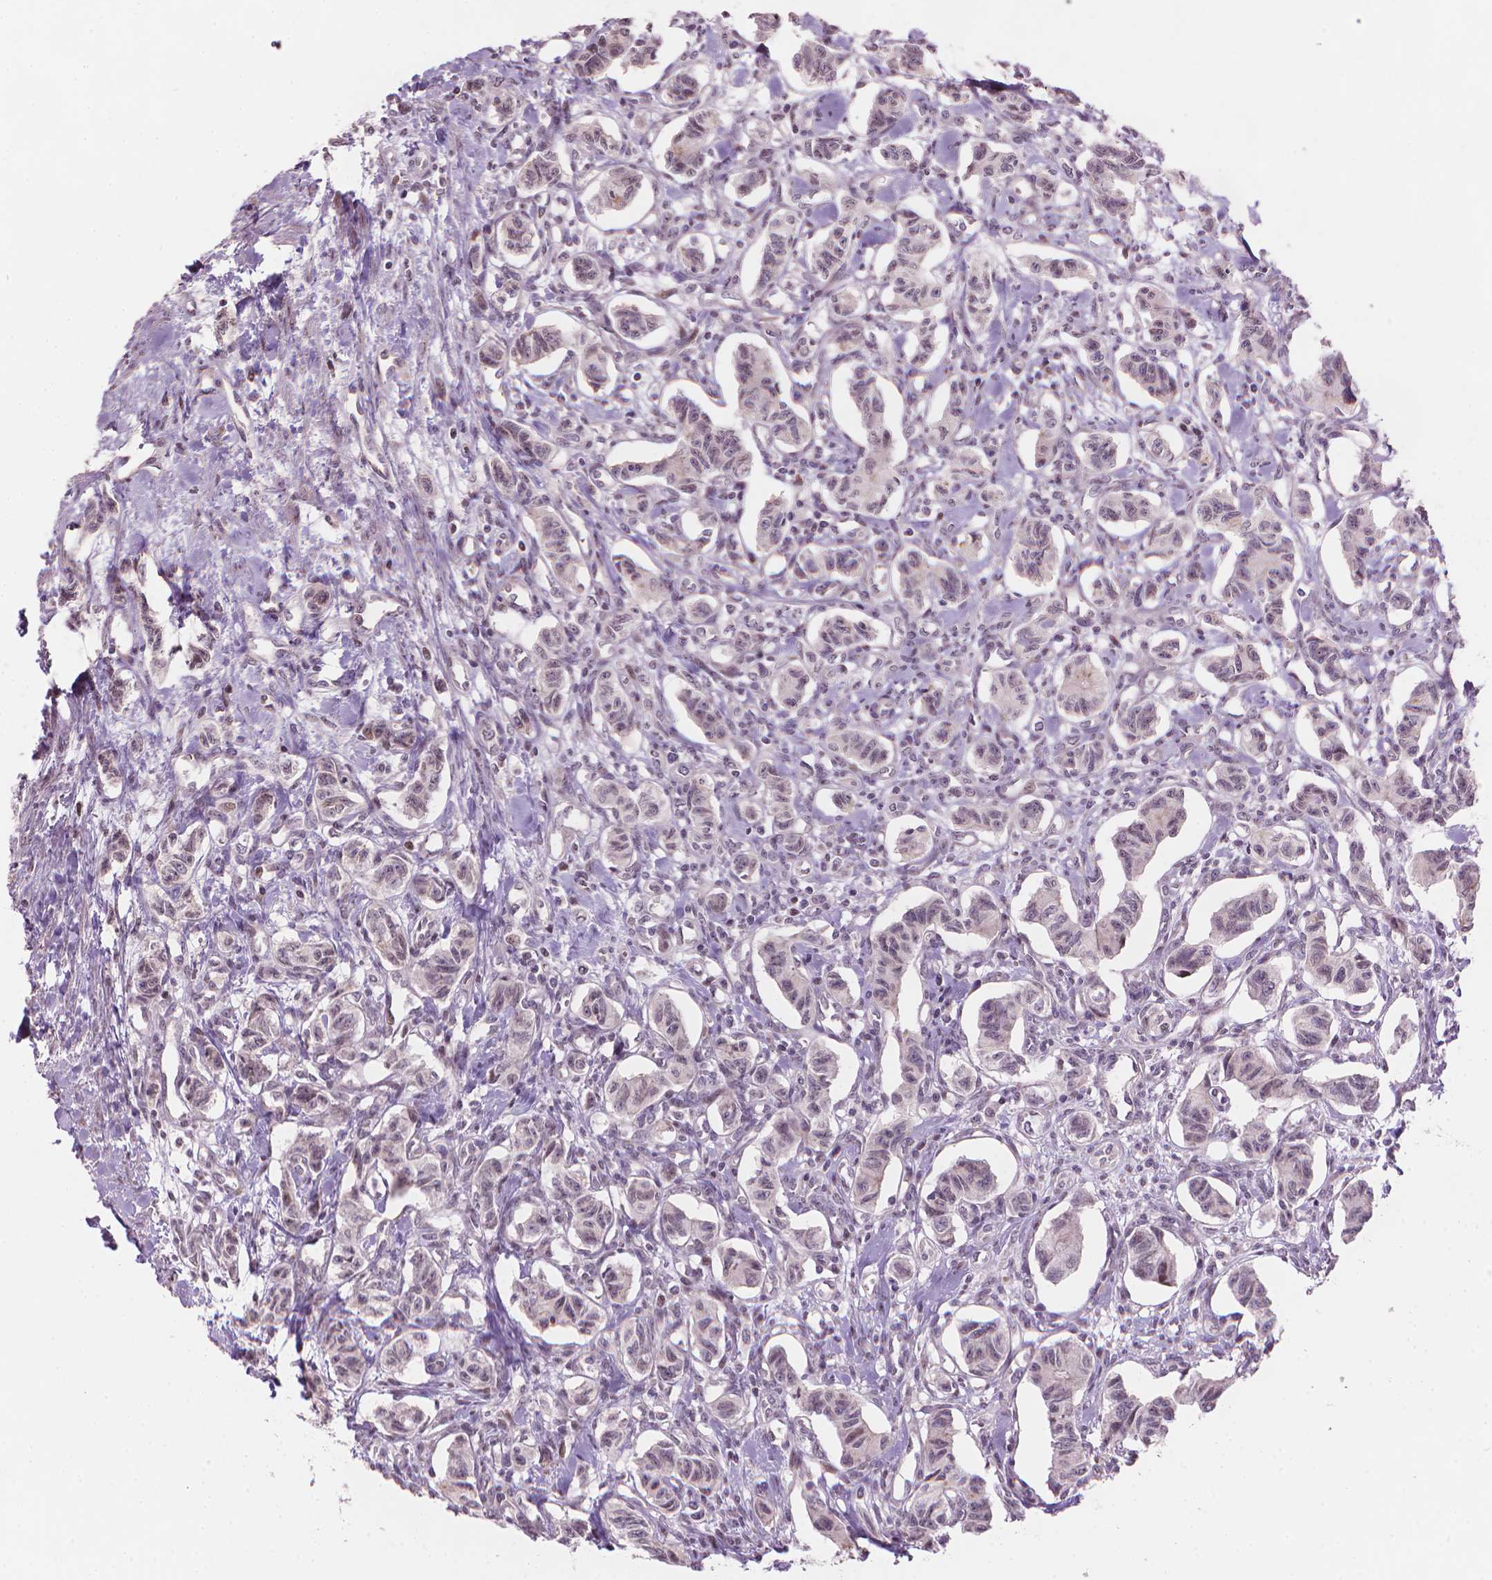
{"staining": {"intensity": "weak", "quantity": "25%-75%", "location": "nuclear"}, "tissue": "carcinoid", "cell_type": "Tumor cells", "image_type": "cancer", "snomed": [{"axis": "morphology", "description": "Carcinoid, malignant, NOS"}, {"axis": "topography", "description": "Kidney"}], "caption": "This photomicrograph displays carcinoid stained with IHC to label a protein in brown. The nuclear of tumor cells show weak positivity for the protein. Nuclei are counter-stained blue.", "gene": "IFFO1", "patient": {"sex": "female", "age": 41}}